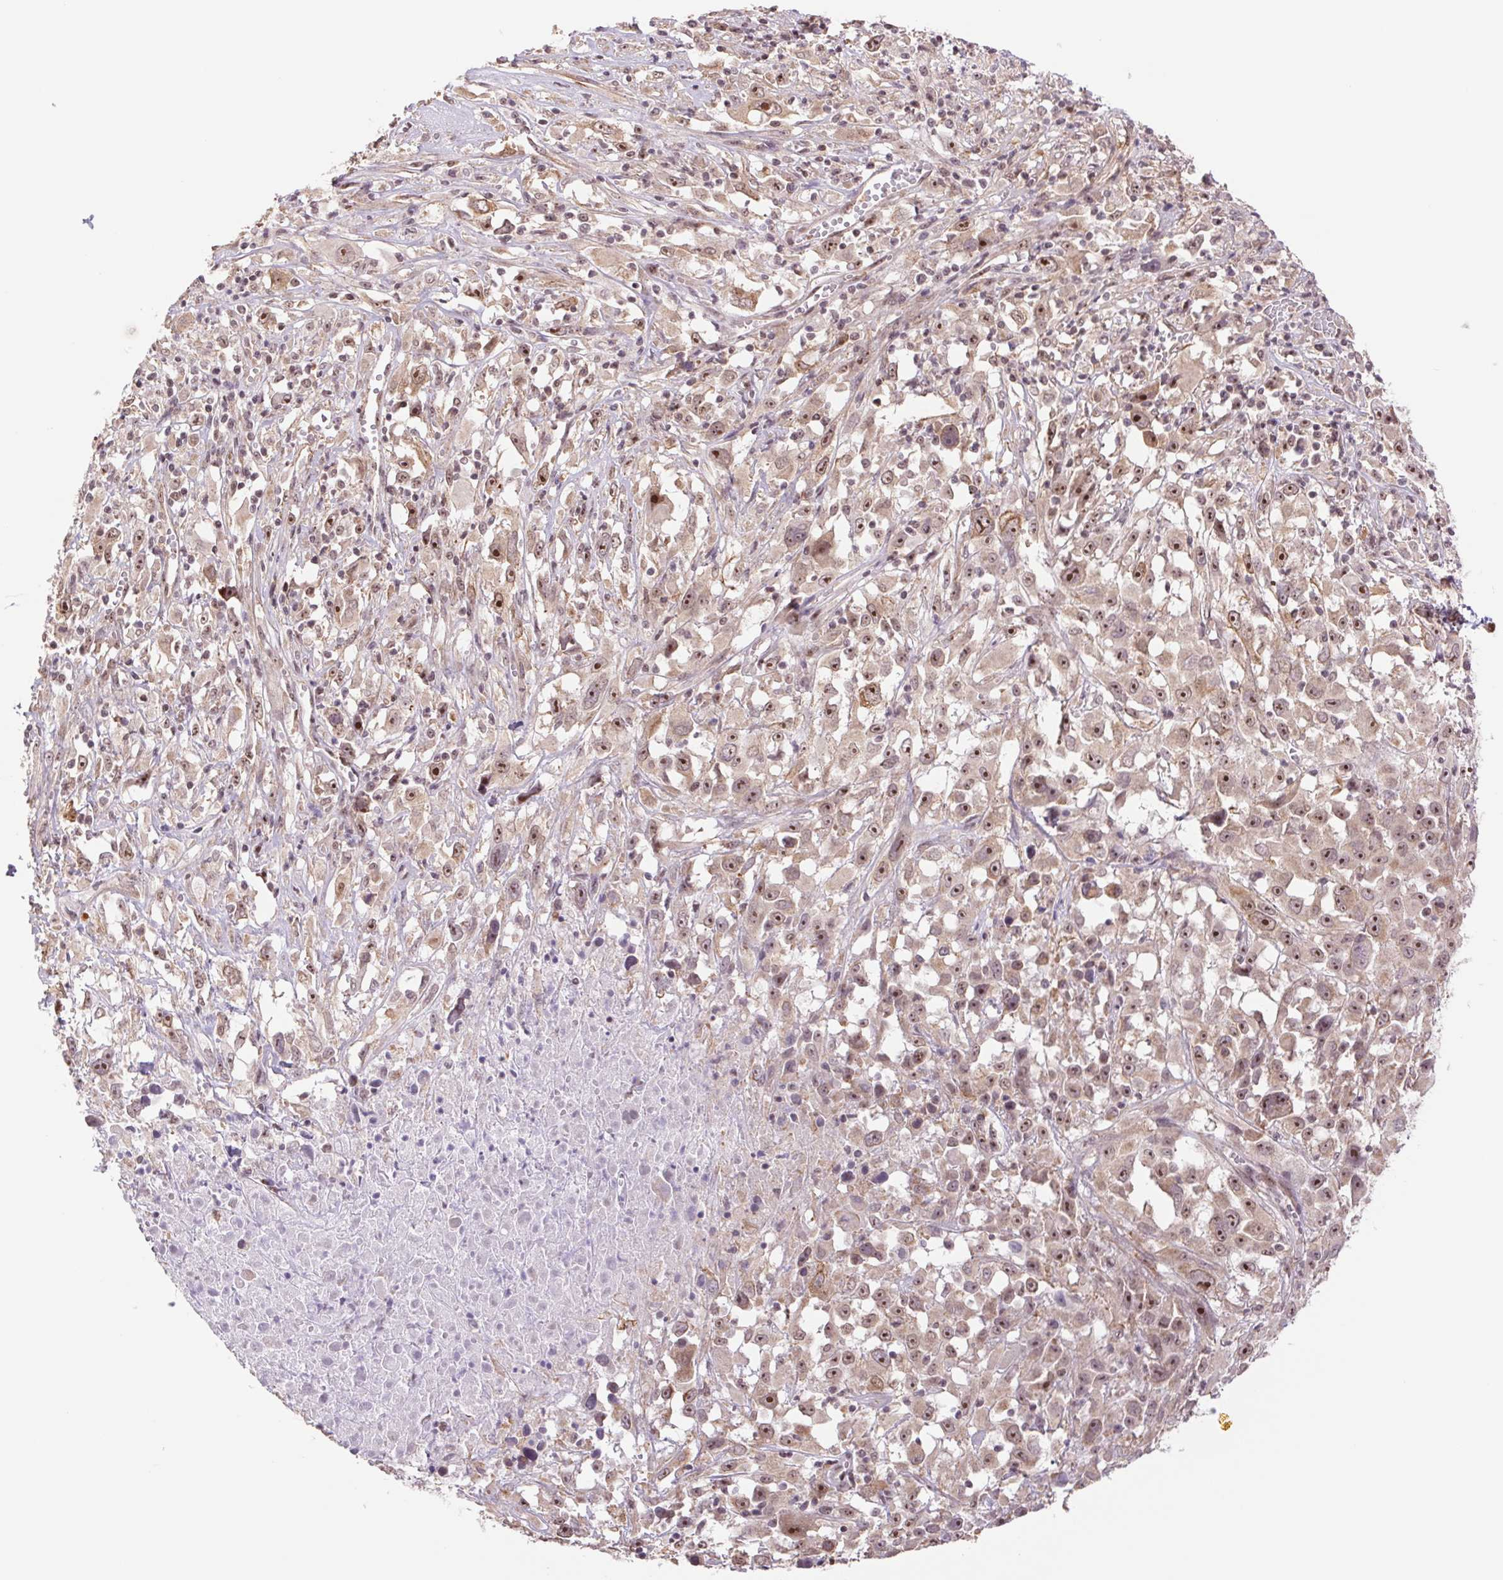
{"staining": {"intensity": "moderate", "quantity": ">75%", "location": "nuclear"}, "tissue": "melanoma", "cell_type": "Tumor cells", "image_type": "cancer", "snomed": [{"axis": "morphology", "description": "Malignant melanoma, Metastatic site"}, {"axis": "topography", "description": "Soft tissue"}], "caption": "Malignant melanoma (metastatic site) stained with a protein marker demonstrates moderate staining in tumor cells.", "gene": "CWC25", "patient": {"sex": "male", "age": 50}}